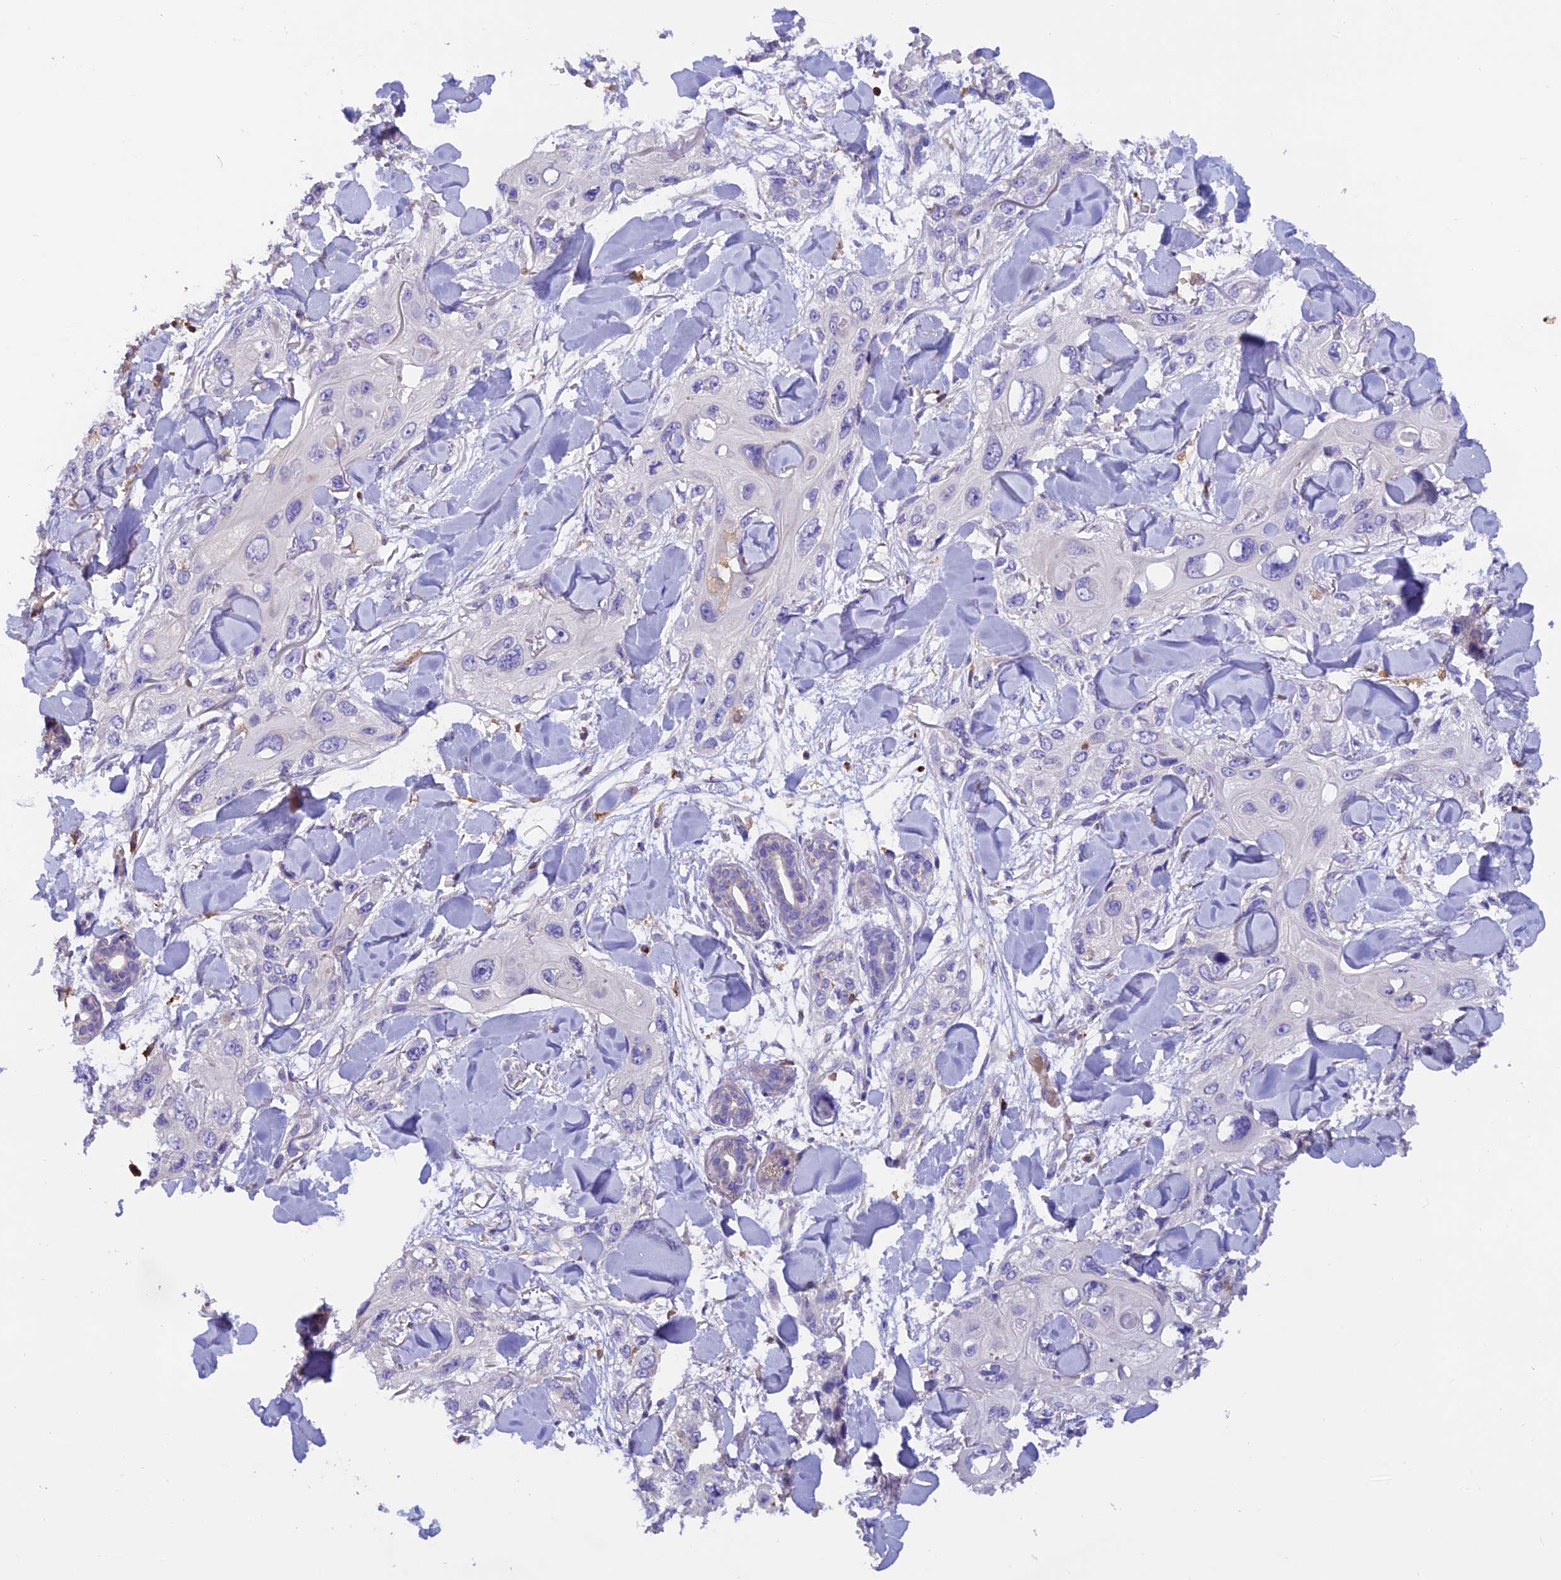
{"staining": {"intensity": "negative", "quantity": "none", "location": "none"}, "tissue": "skin cancer", "cell_type": "Tumor cells", "image_type": "cancer", "snomed": [{"axis": "morphology", "description": "Normal tissue, NOS"}, {"axis": "morphology", "description": "Squamous cell carcinoma, NOS"}, {"axis": "topography", "description": "Skin"}], "caption": "Tumor cells show no significant protein staining in skin cancer.", "gene": "LPXN", "patient": {"sex": "male", "age": 72}}